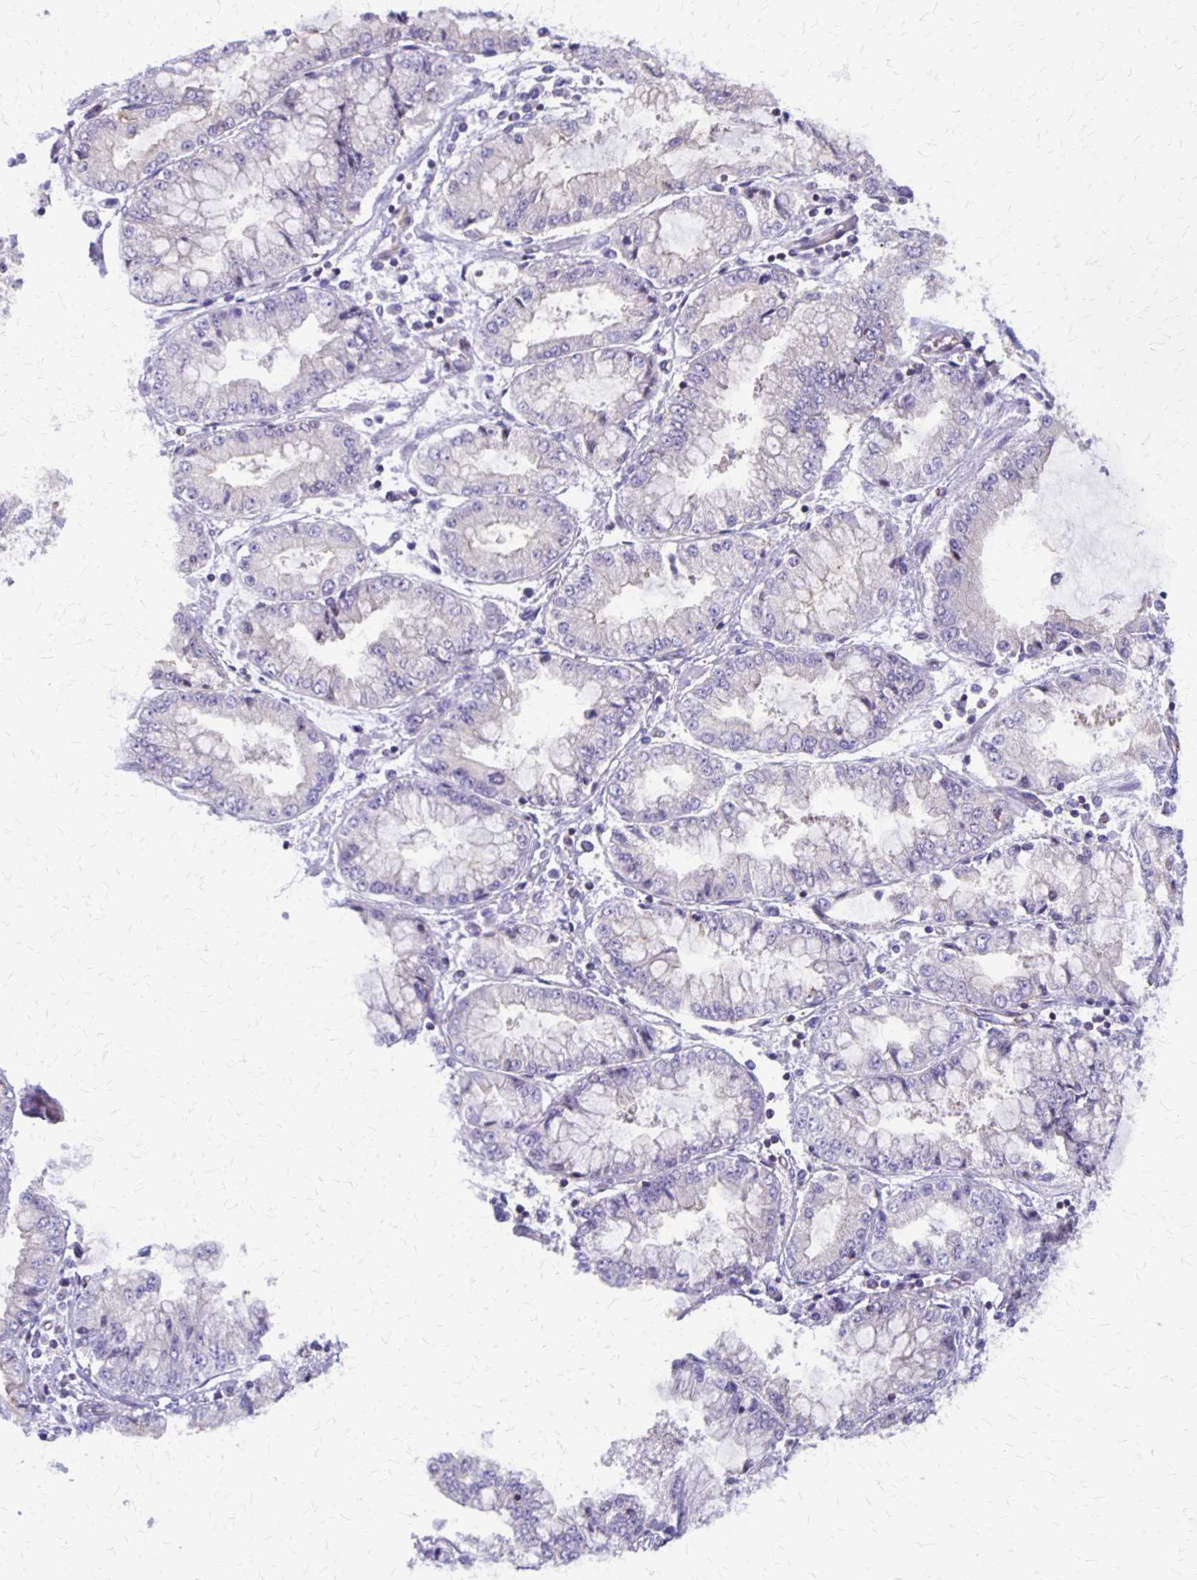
{"staining": {"intensity": "negative", "quantity": "none", "location": "none"}, "tissue": "stomach cancer", "cell_type": "Tumor cells", "image_type": "cancer", "snomed": [{"axis": "morphology", "description": "Adenocarcinoma, NOS"}, {"axis": "topography", "description": "Stomach, upper"}], "caption": "There is no significant positivity in tumor cells of stomach cancer (adenocarcinoma).", "gene": "SEPTIN5", "patient": {"sex": "female", "age": 74}}